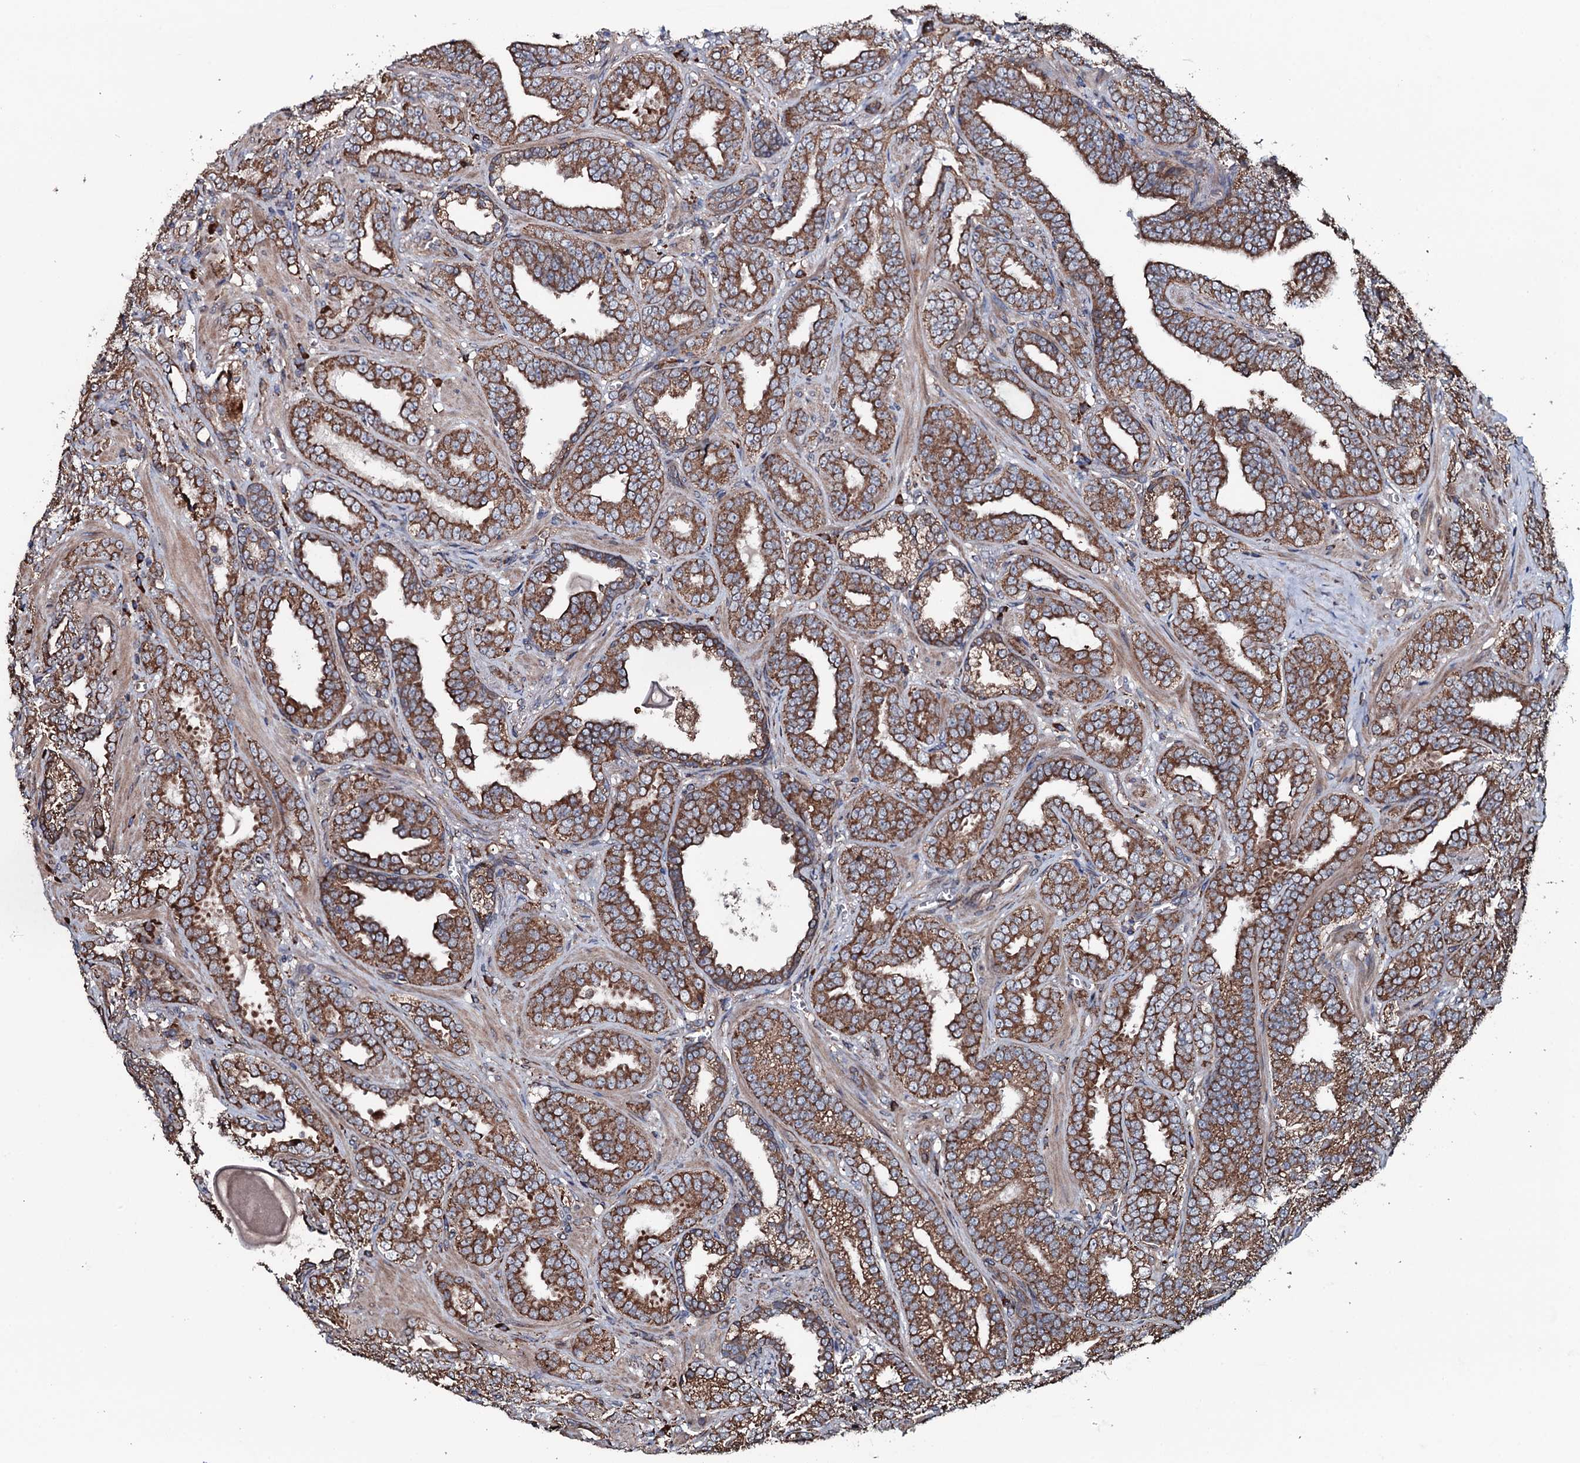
{"staining": {"intensity": "strong", "quantity": ">75%", "location": "cytoplasmic/membranous"}, "tissue": "prostate cancer", "cell_type": "Tumor cells", "image_type": "cancer", "snomed": [{"axis": "morphology", "description": "Adenocarcinoma, High grade"}, {"axis": "topography", "description": "Prostate and seminal vesicle, NOS"}], "caption": "A histopathology image of prostate cancer (high-grade adenocarcinoma) stained for a protein displays strong cytoplasmic/membranous brown staining in tumor cells. (brown staining indicates protein expression, while blue staining denotes nuclei).", "gene": "RAB12", "patient": {"sex": "male", "age": 67}}